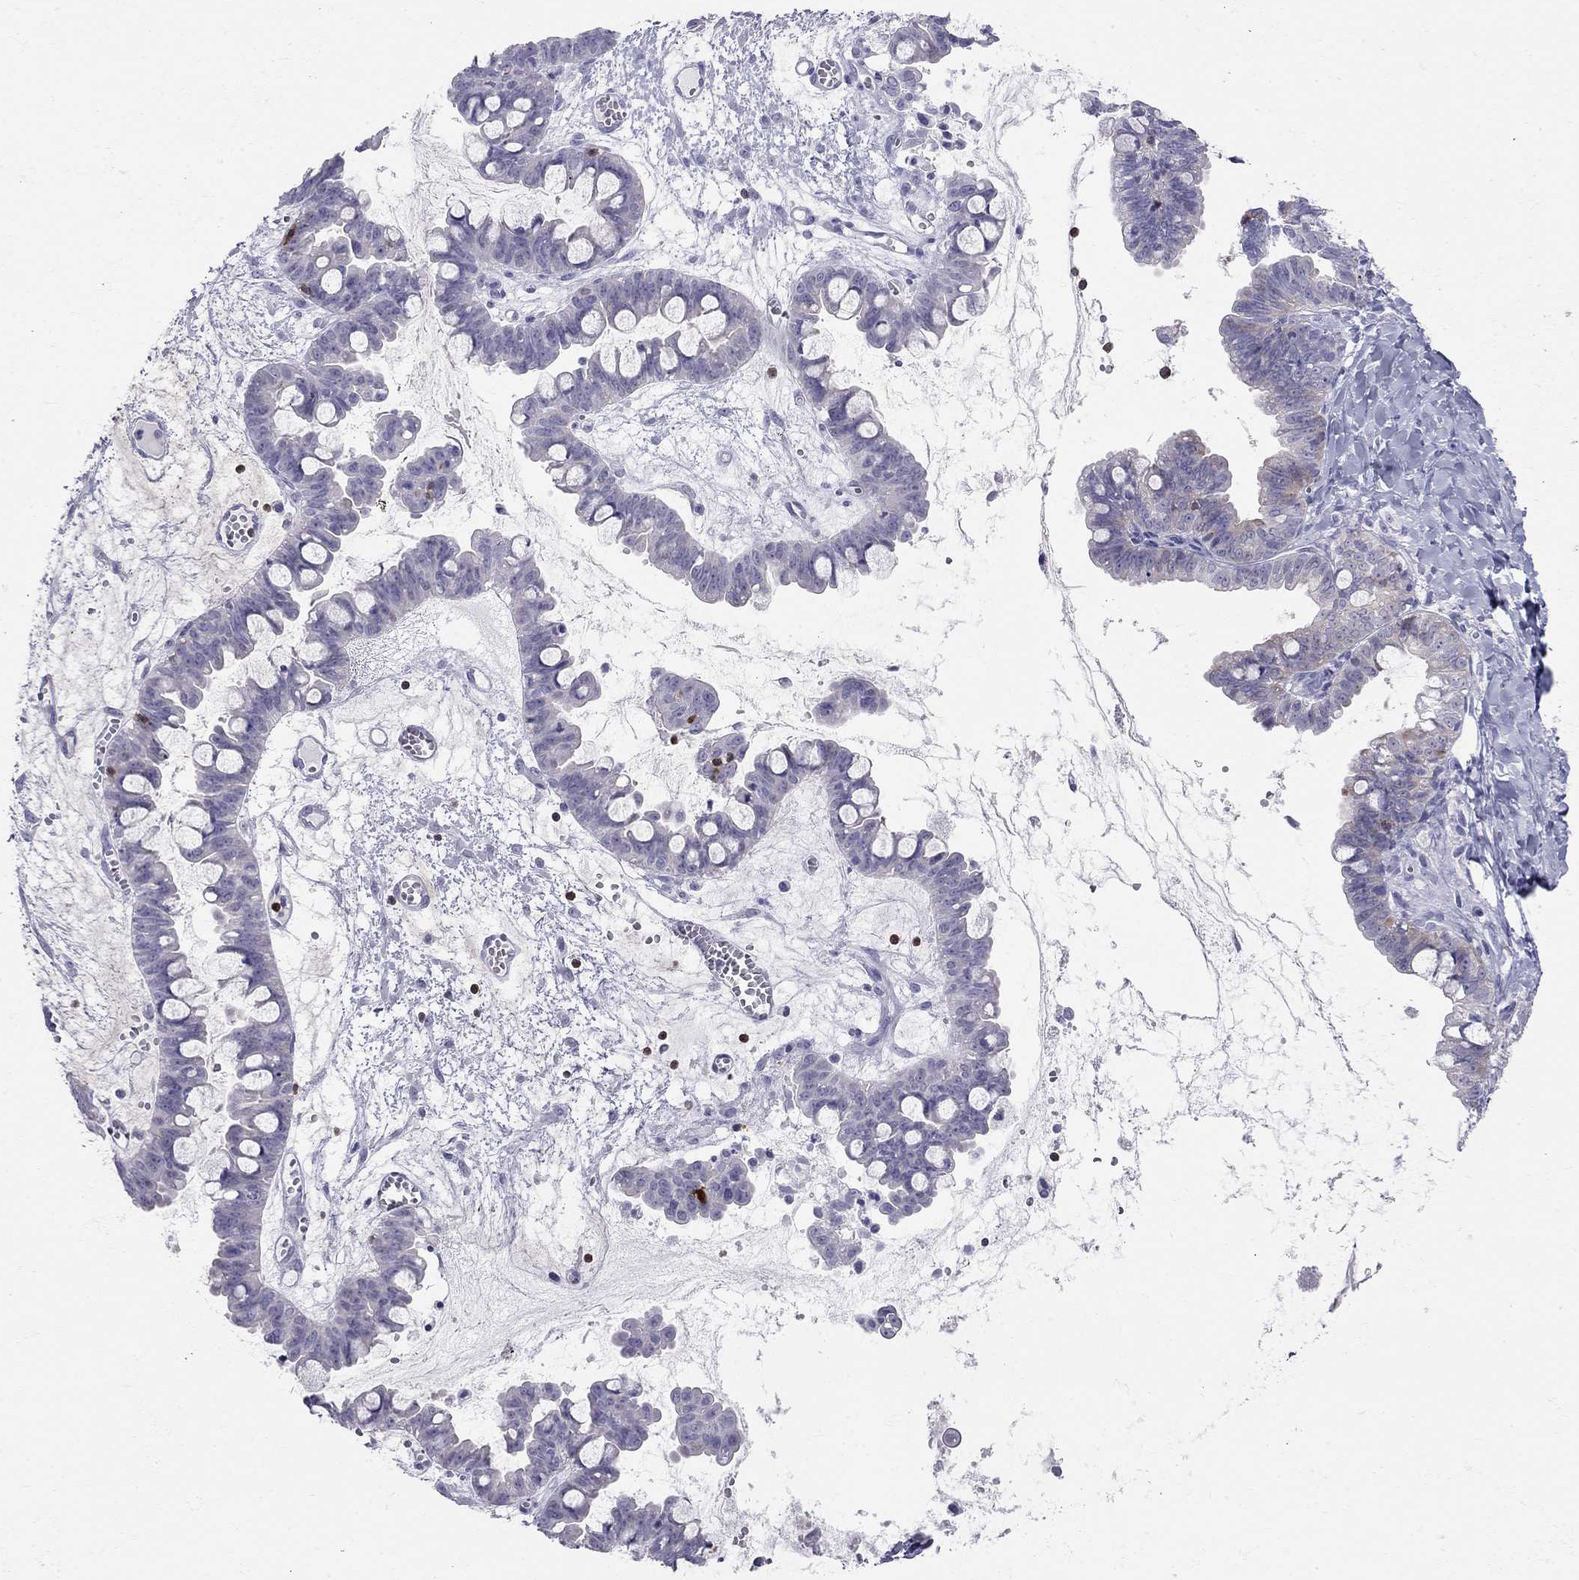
{"staining": {"intensity": "negative", "quantity": "none", "location": "none"}, "tissue": "ovarian cancer", "cell_type": "Tumor cells", "image_type": "cancer", "snomed": [{"axis": "morphology", "description": "Cystadenocarcinoma, mucinous, NOS"}, {"axis": "topography", "description": "Ovary"}], "caption": "Tumor cells are negative for protein expression in human ovarian mucinous cystadenocarcinoma.", "gene": "SH2D2A", "patient": {"sex": "female", "age": 63}}